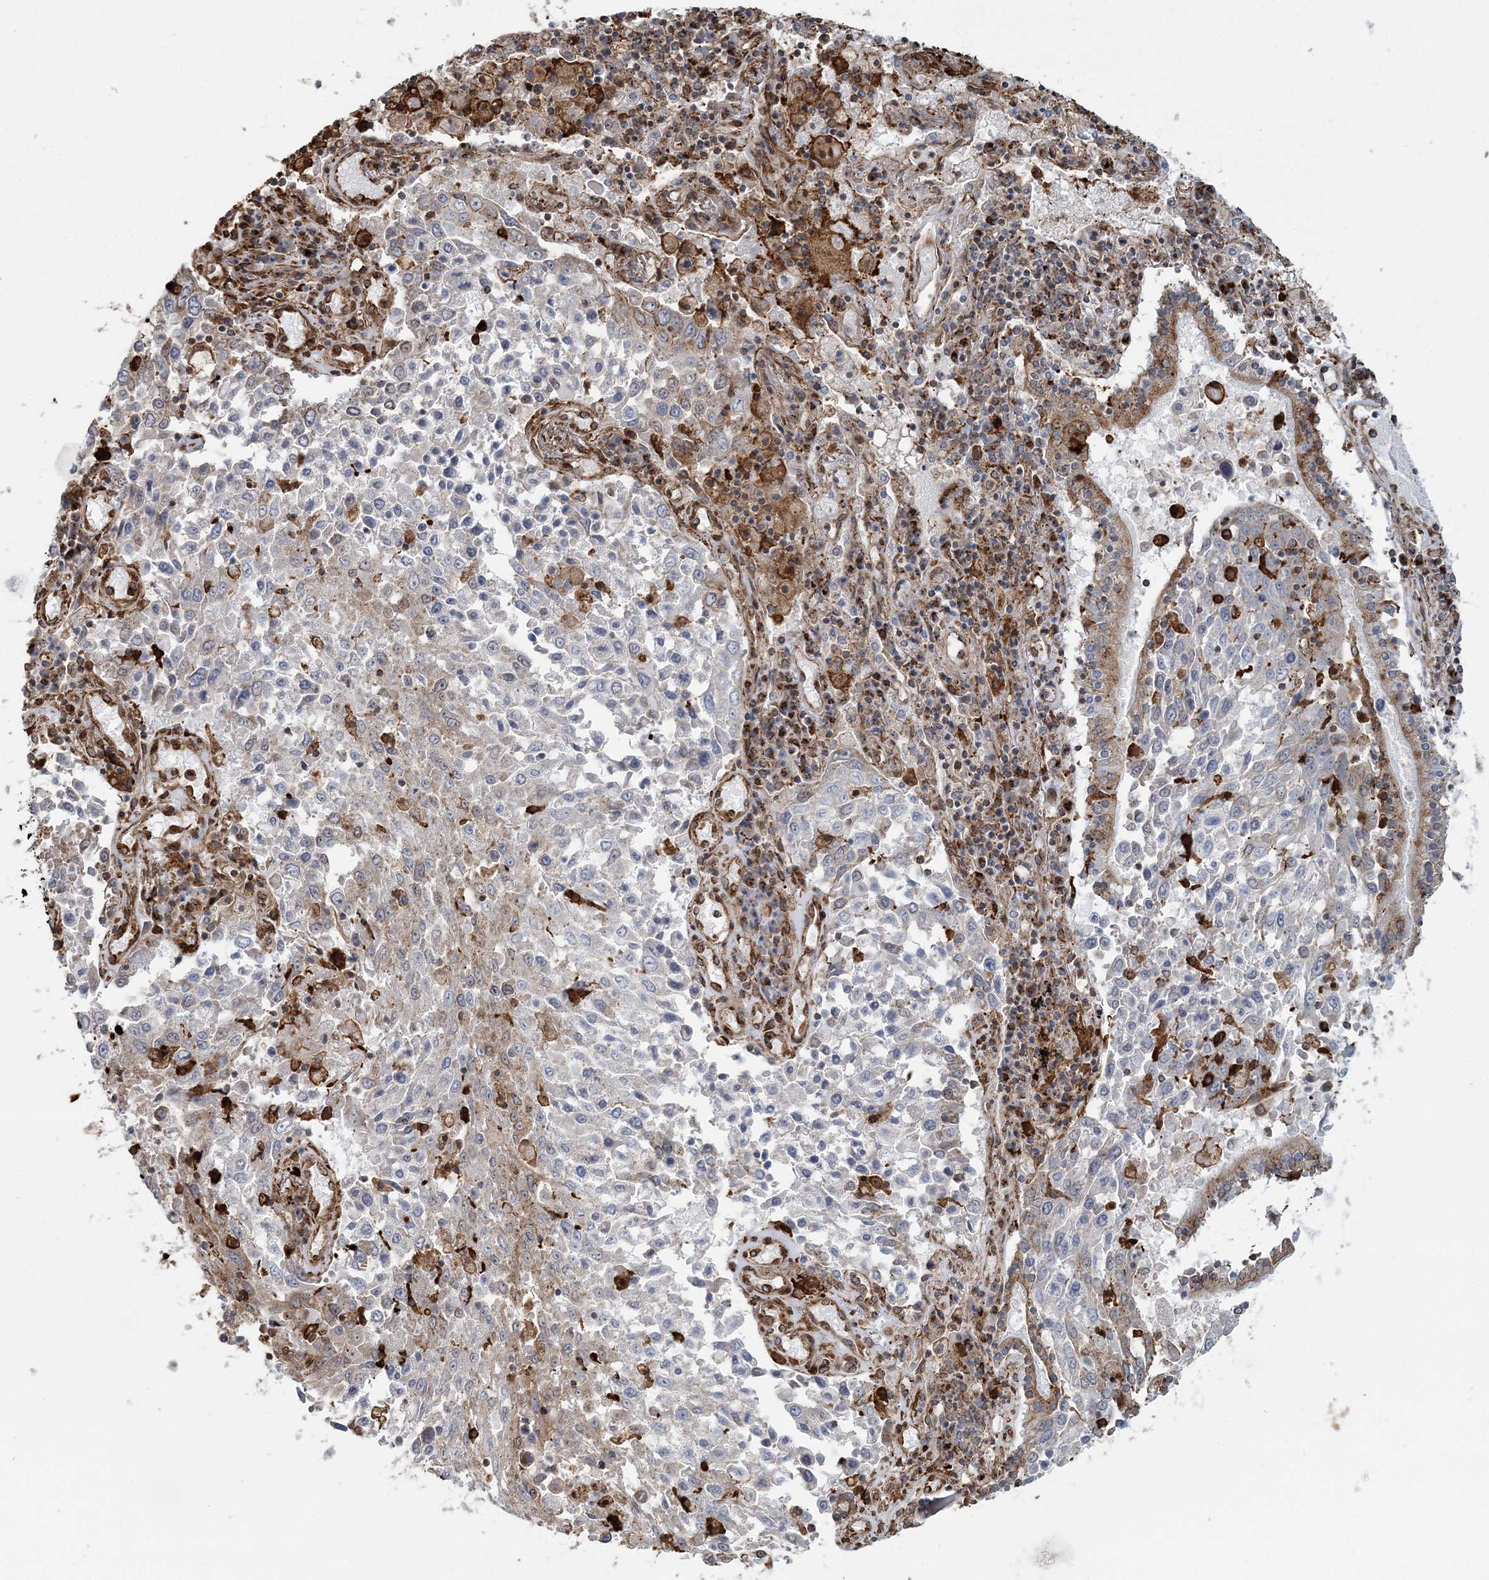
{"staining": {"intensity": "moderate", "quantity": "<25%", "location": "cytoplasmic/membranous"}, "tissue": "lung cancer", "cell_type": "Tumor cells", "image_type": "cancer", "snomed": [{"axis": "morphology", "description": "Squamous cell carcinoma, NOS"}, {"axis": "topography", "description": "Lung"}], "caption": "About <25% of tumor cells in human lung cancer show moderate cytoplasmic/membranous protein expression as visualized by brown immunohistochemical staining.", "gene": "TRAF3IP2", "patient": {"sex": "male", "age": 65}}